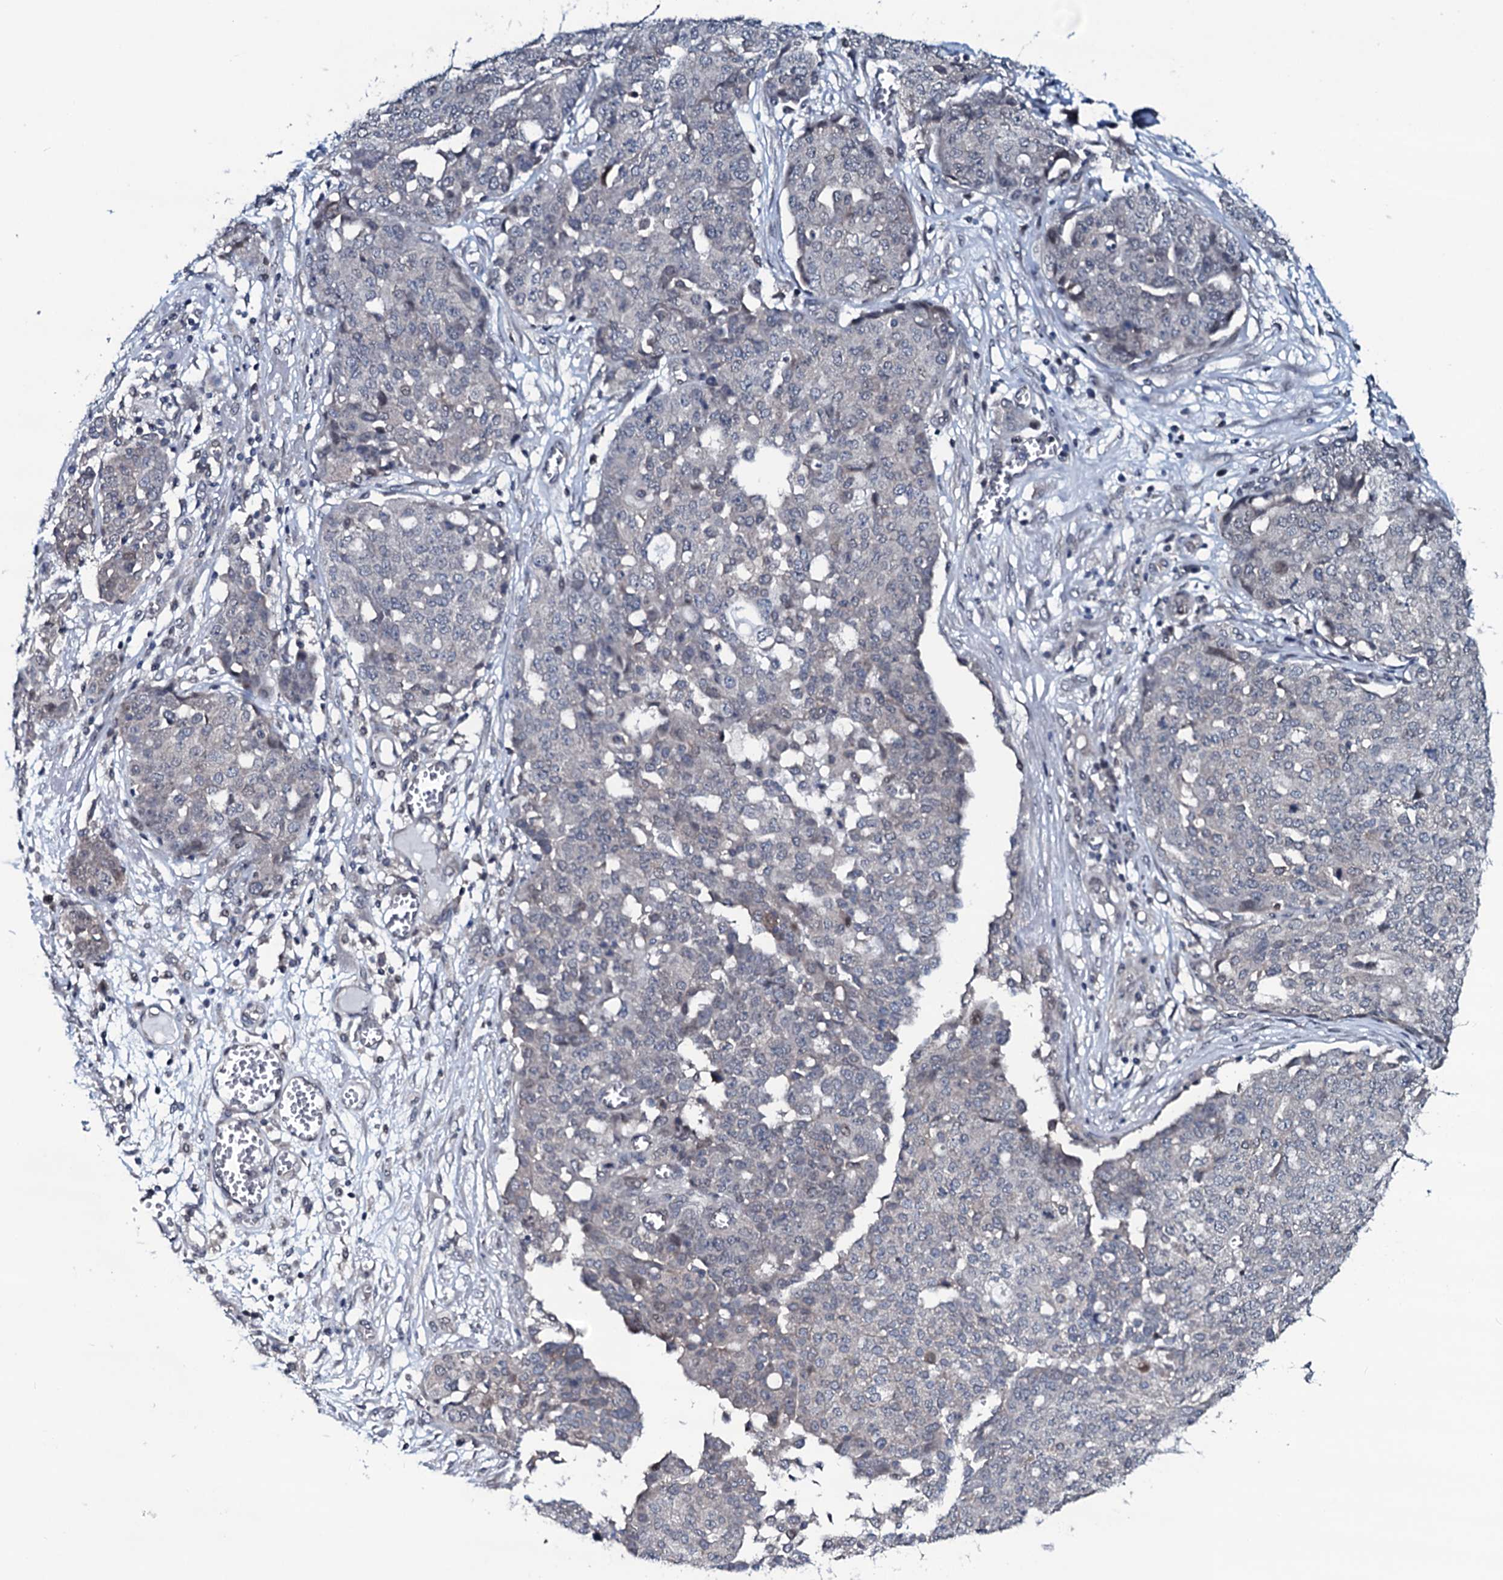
{"staining": {"intensity": "negative", "quantity": "none", "location": "none"}, "tissue": "ovarian cancer", "cell_type": "Tumor cells", "image_type": "cancer", "snomed": [{"axis": "morphology", "description": "Cystadenocarcinoma, serous, NOS"}, {"axis": "topography", "description": "Soft tissue"}, {"axis": "topography", "description": "Ovary"}], "caption": "The immunohistochemistry photomicrograph has no significant positivity in tumor cells of ovarian cancer tissue. Nuclei are stained in blue.", "gene": "OGFOD2", "patient": {"sex": "female", "age": 57}}